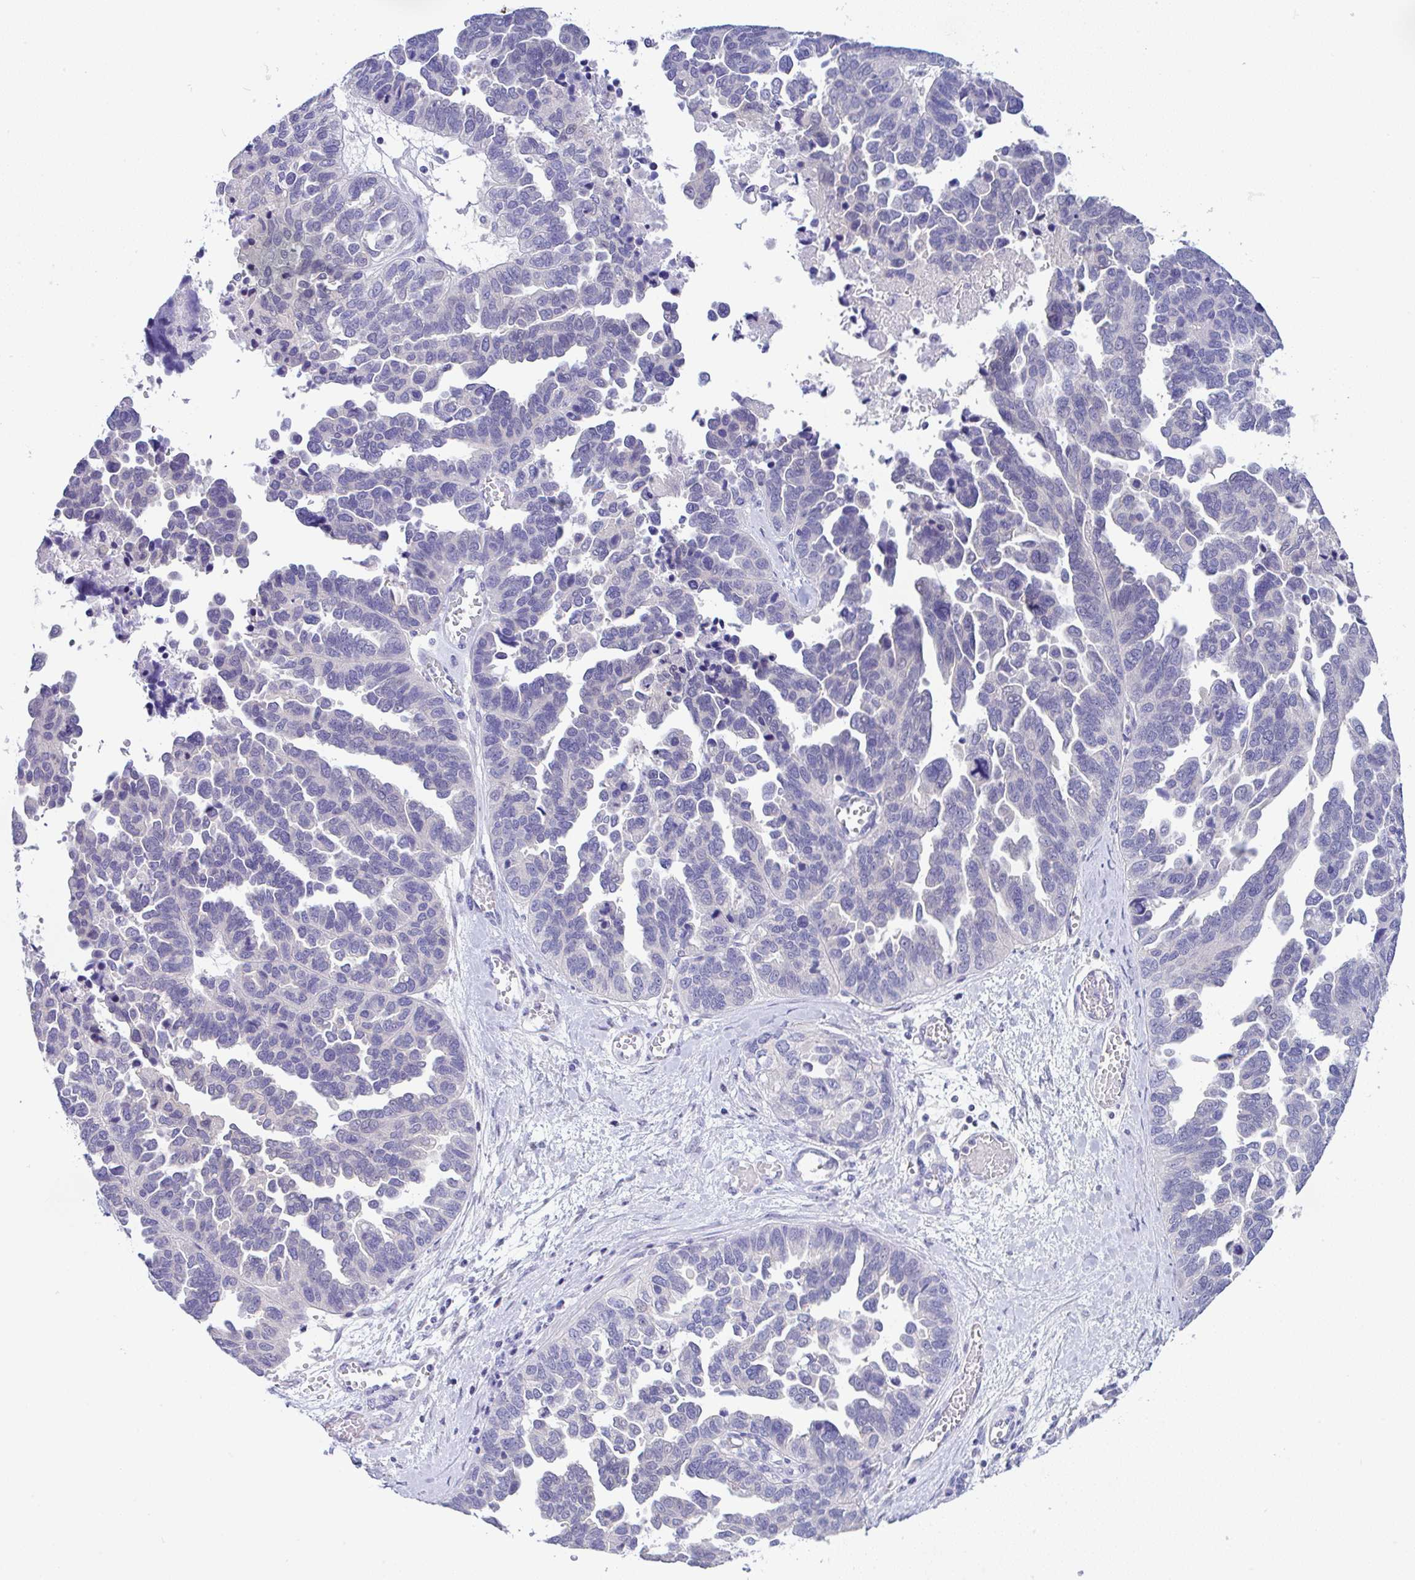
{"staining": {"intensity": "negative", "quantity": "none", "location": "none"}, "tissue": "ovarian cancer", "cell_type": "Tumor cells", "image_type": "cancer", "snomed": [{"axis": "morphology", "description": "Cystadenocarcinoma, serous, NOS"}, {"axis": "topography", "description": "Ovary"}], "caption": "Ovarian cancer (serous cystadenocarcinoma) was stained to show a protein in brown. There is no significant staining in tumor cells.", "gene": "SERPINE3", "patient": {"sex": "female", "age": 64}}